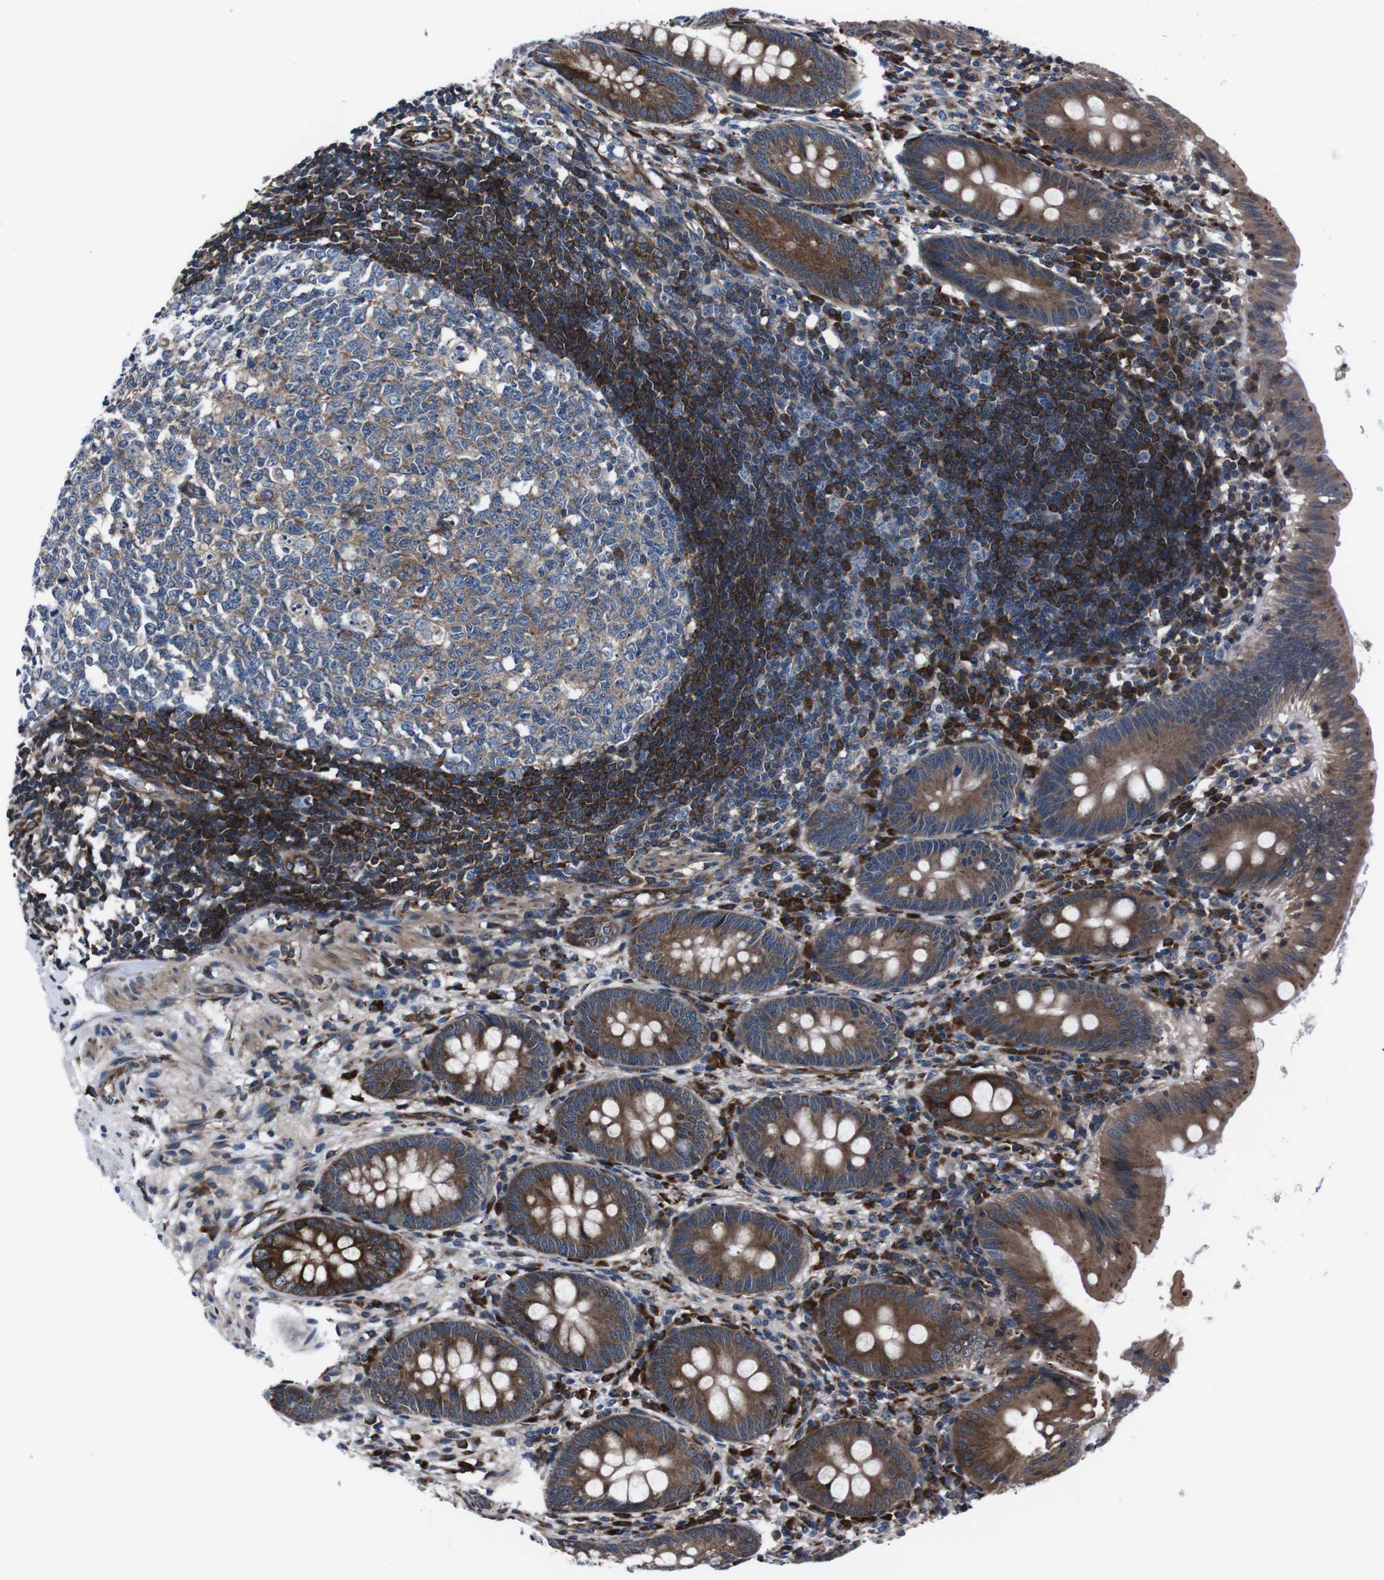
{"staining": {"intensity": "strong", "quantity": ">75%", "location": "cytoplasmic/membranous"}, "tissue": "appendix", "cell_type": "Glandular cells", "image_type": "normal", "snomed": [{"axis": "morphology", "description": "Normal tissue, NOS"}, {"axis": "topography", "description": "Appendix"}], "caption": "Unremarkable appendix displays strong cytoplasmic/membranous staining in about >75% of glandular cells.", "gene": "EIF4A2", "patient": {"sex": "male", "age": 56}}